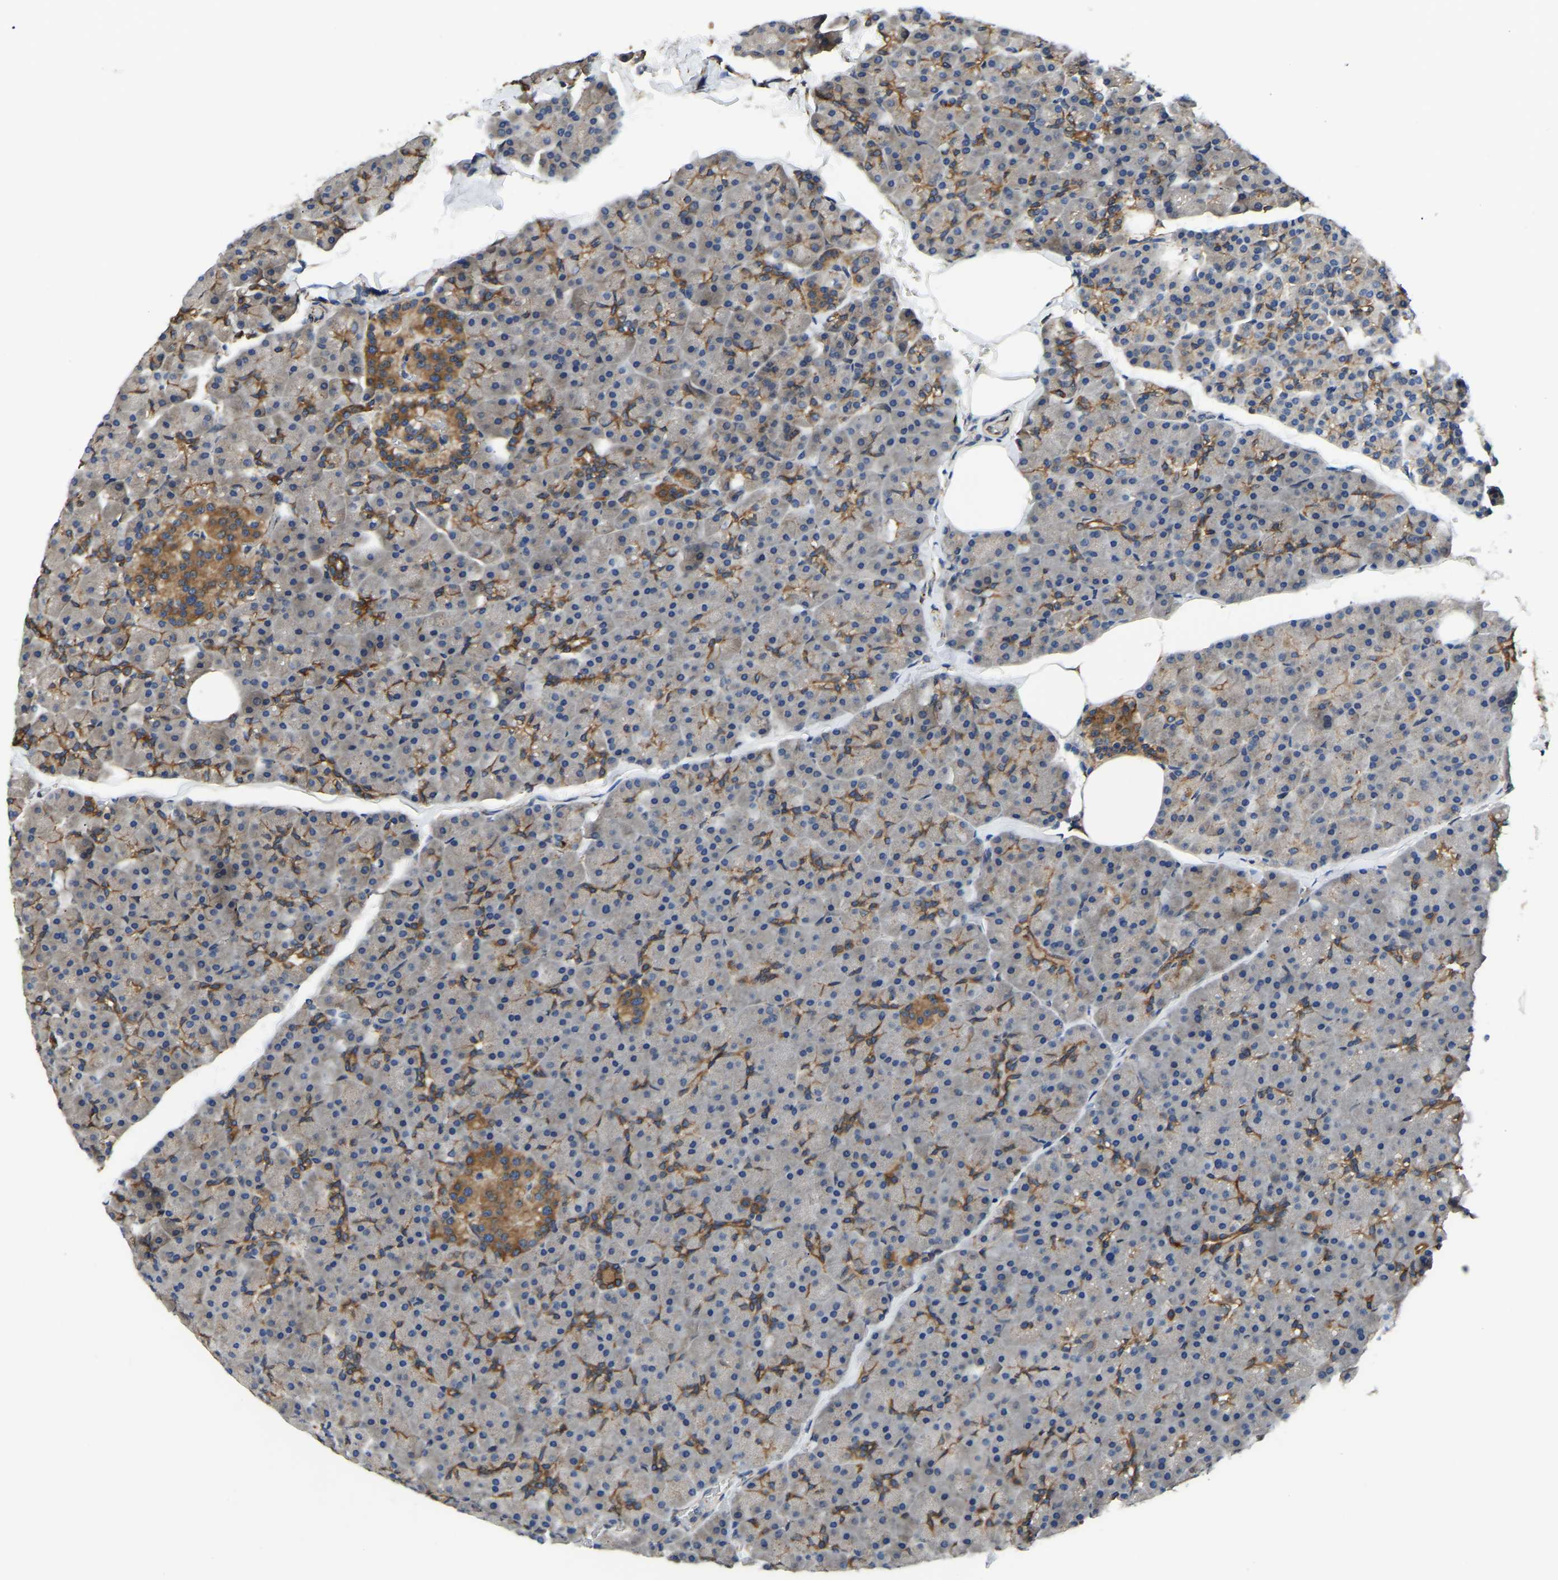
{"staining": {"intensity": "moderate", "quantity": "25%-75%", "location": "cytoplasmic/membranous"}, "tissue": "pancreas", "cell_type": "Exocrine glandular cells", "image_type": "normal", "snomed": [{"axis": "morphology", "description": "Normal tissue, NOS"}, {"axis": "topography", "description": "Pancreas"}], "caption": "Protein staining demonstrates moderate cytoplasmic/membranous expression in about 25%-75% of exocrine glandular cells in normal pancreas.", "gene": "ARL6IP5", "patient": {"sex": "male", "age": 35}}